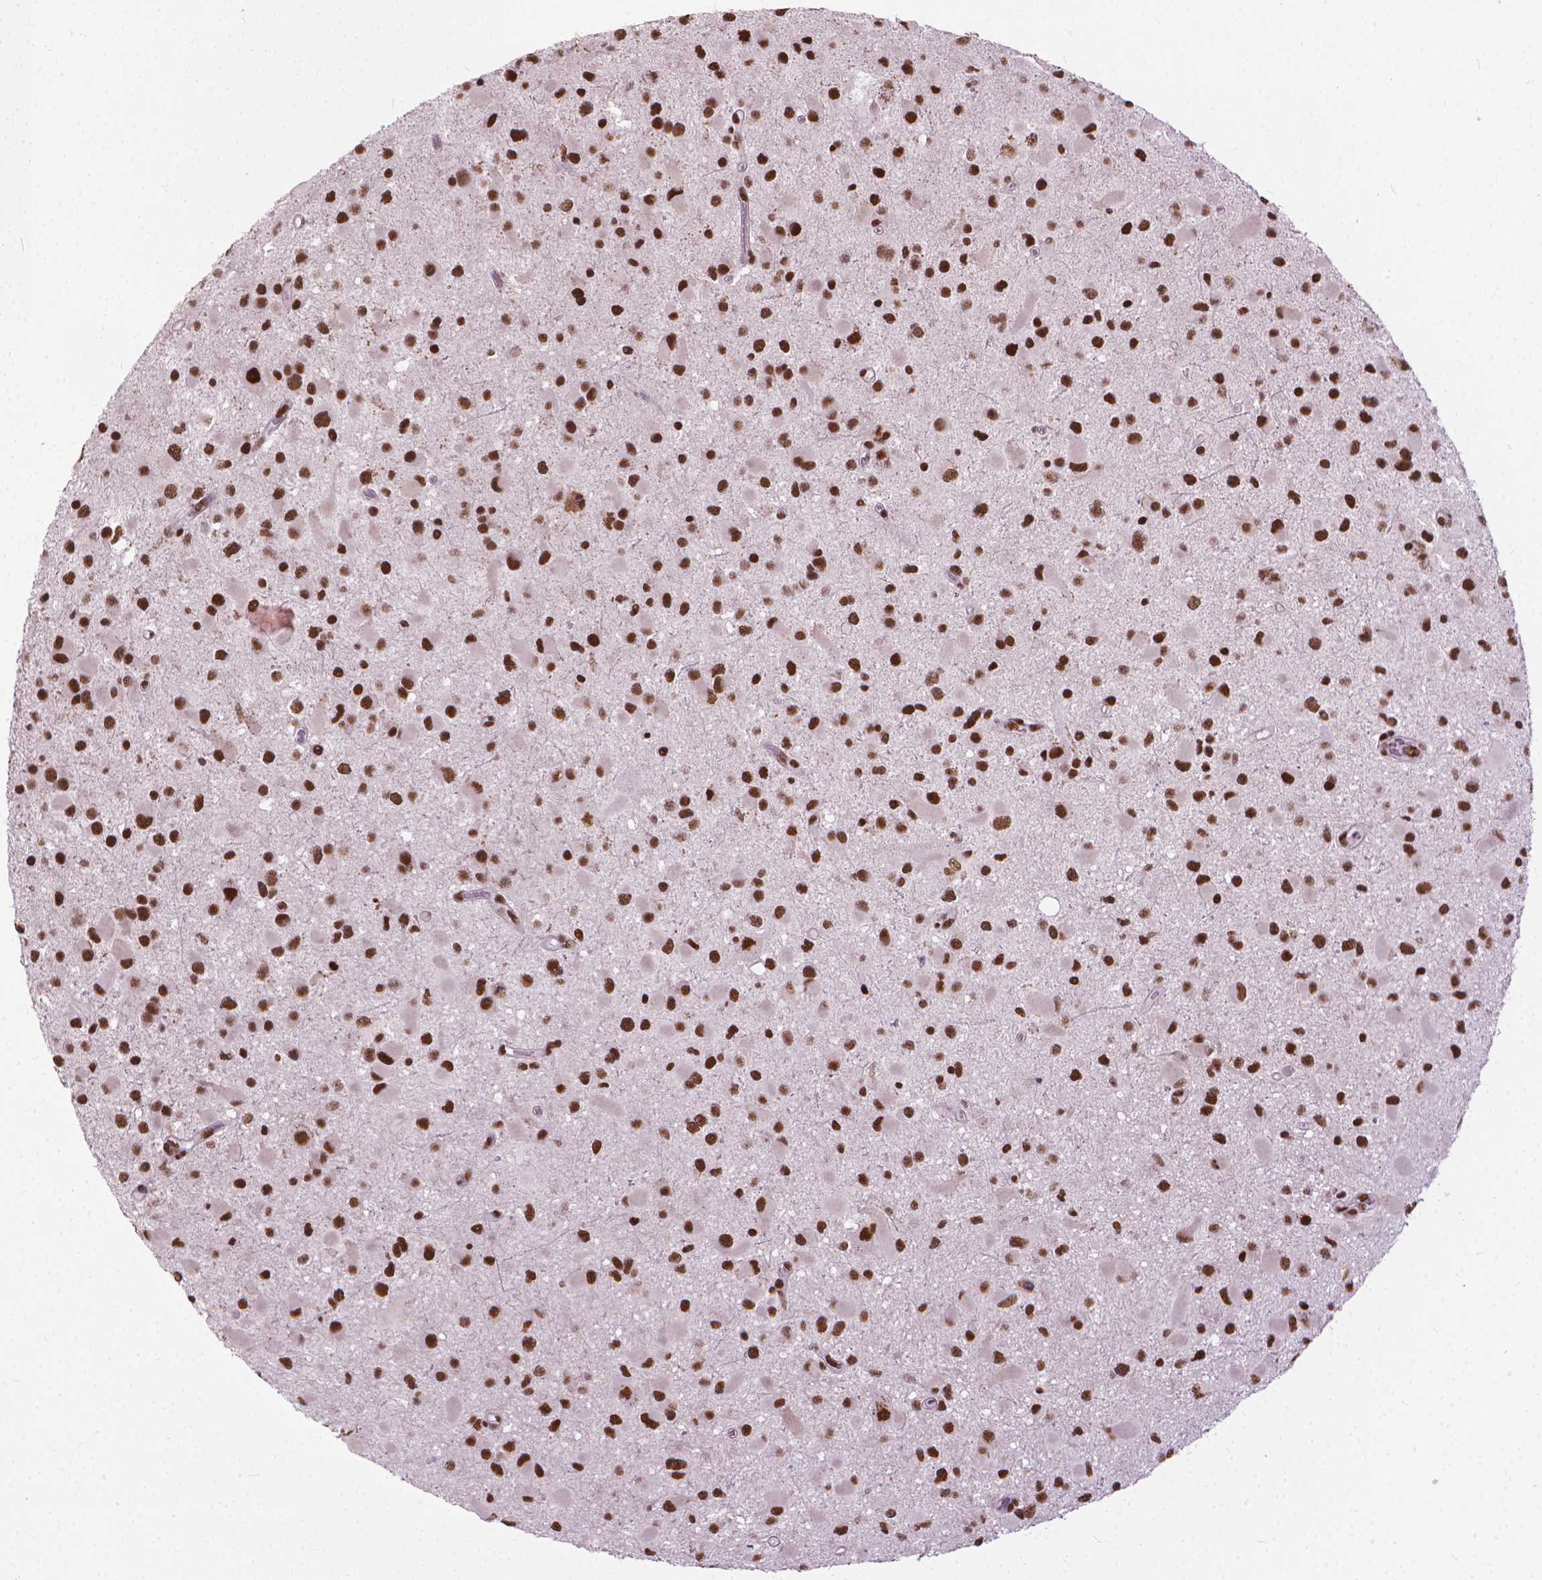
{"staining": {"intensity": "strong", "quantity": ">75%", "location": "nuclear"}, "tissue": "glioma", "cell_type": "Tumor cells", "image_type": "cancer", "snomed": [{"axis": "morphology", "description": "Glioma, malignant, Low grade"}, {"axis": "topography", "description": "Brain"}], "caption": "A micrograph of glioma stained for a protein demonstrates strong nuclear brown staining in tumor cells. Immunohistochemistry (ihc) stains the protein of interest in brown and the nuclei are stained blue.", "gene": "AKAP8", "patient": {"sex": "female", "age": 32}}